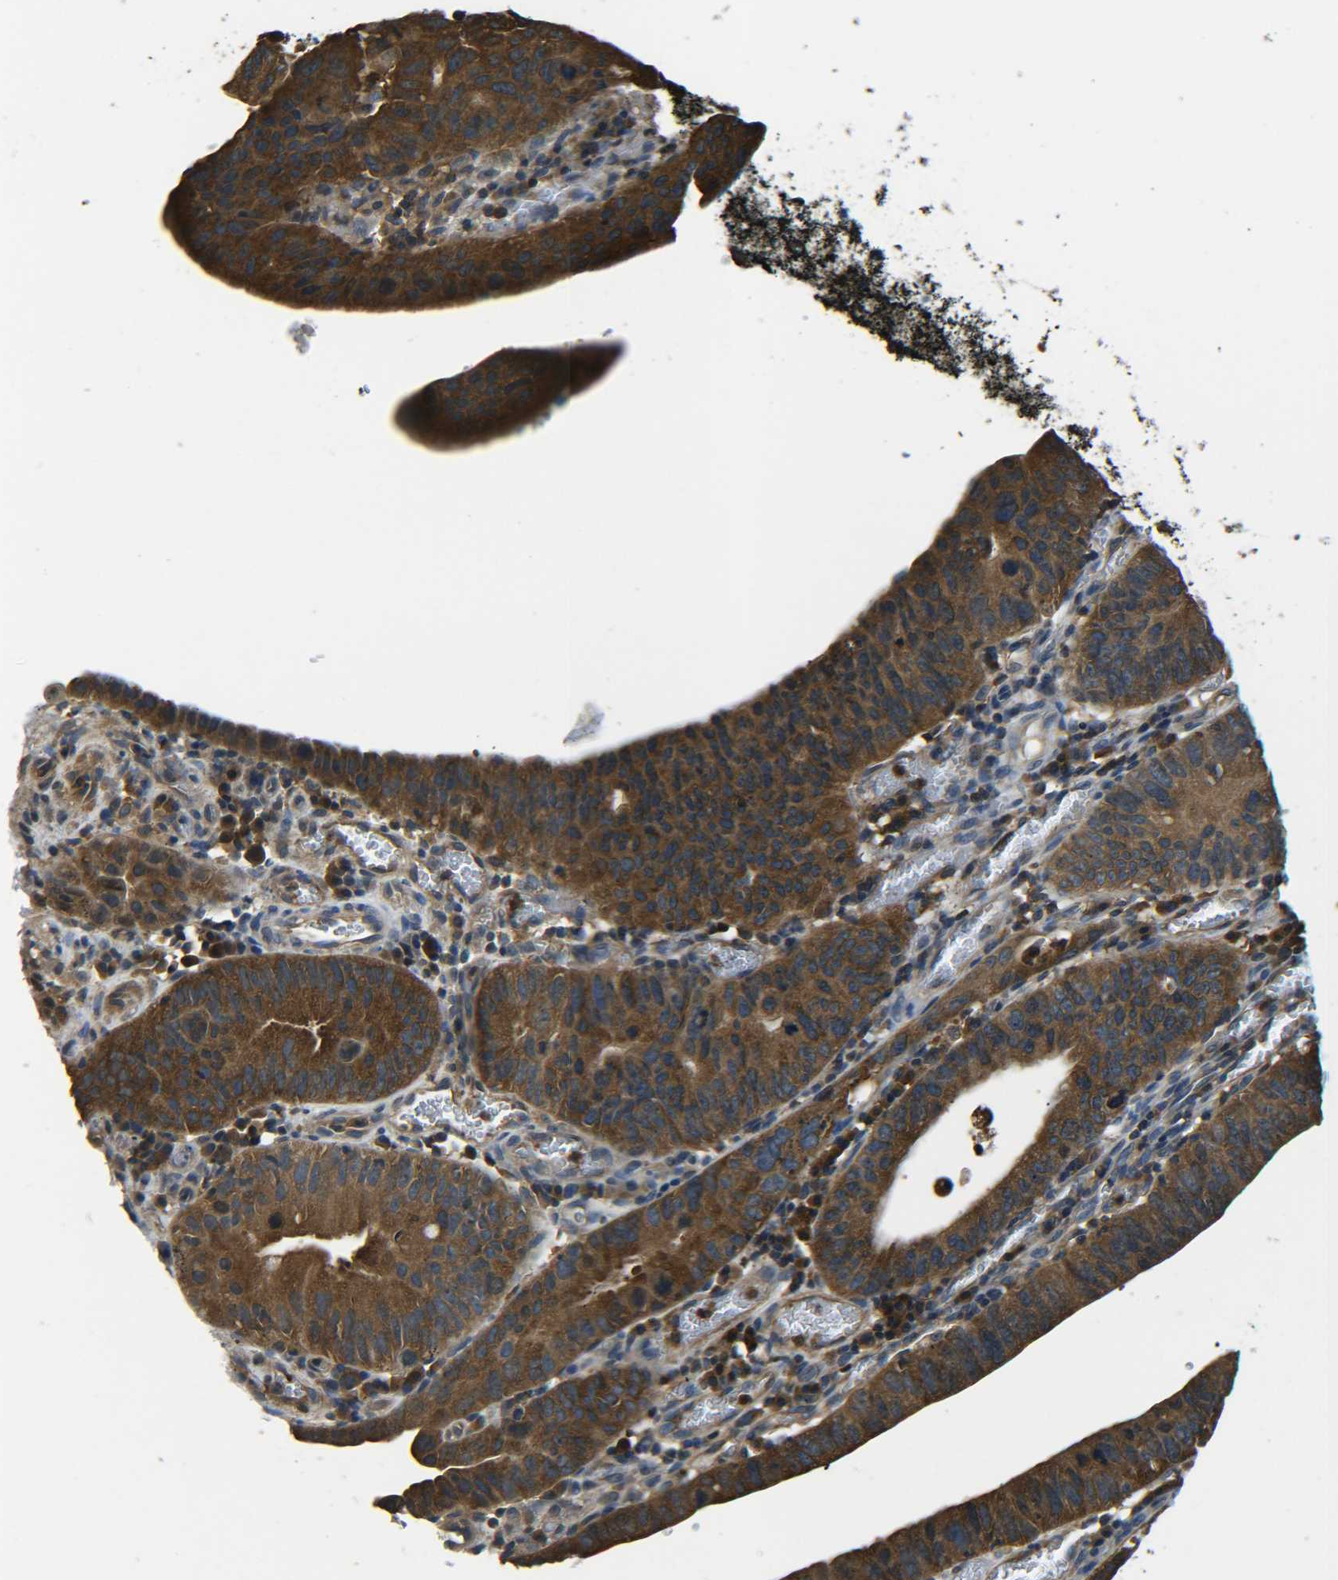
{"staining": {"intensity": "strong", "quantity": ">75%", "location": "cytoplasmic/membranous"}, "tissue": "stomach cancer", "cell_type": "Tumor cells", "image_type": "cancer", "snomed": [{"axis": "morphology", "description": "Adenocarcinoma, NOS"}, {"axis": "topography", "description": "Stomach"}], "caption": "Immunohistochemical staining of human adenocarcinoma (stomach) shows high levels of strong cytoplasmic/membranous protein staining in about >75% of tumor cells. (IHC, brightfield microscopy, high magnification).", "gene": "PREB", "patient": {"sex": "male", "age": 59}}